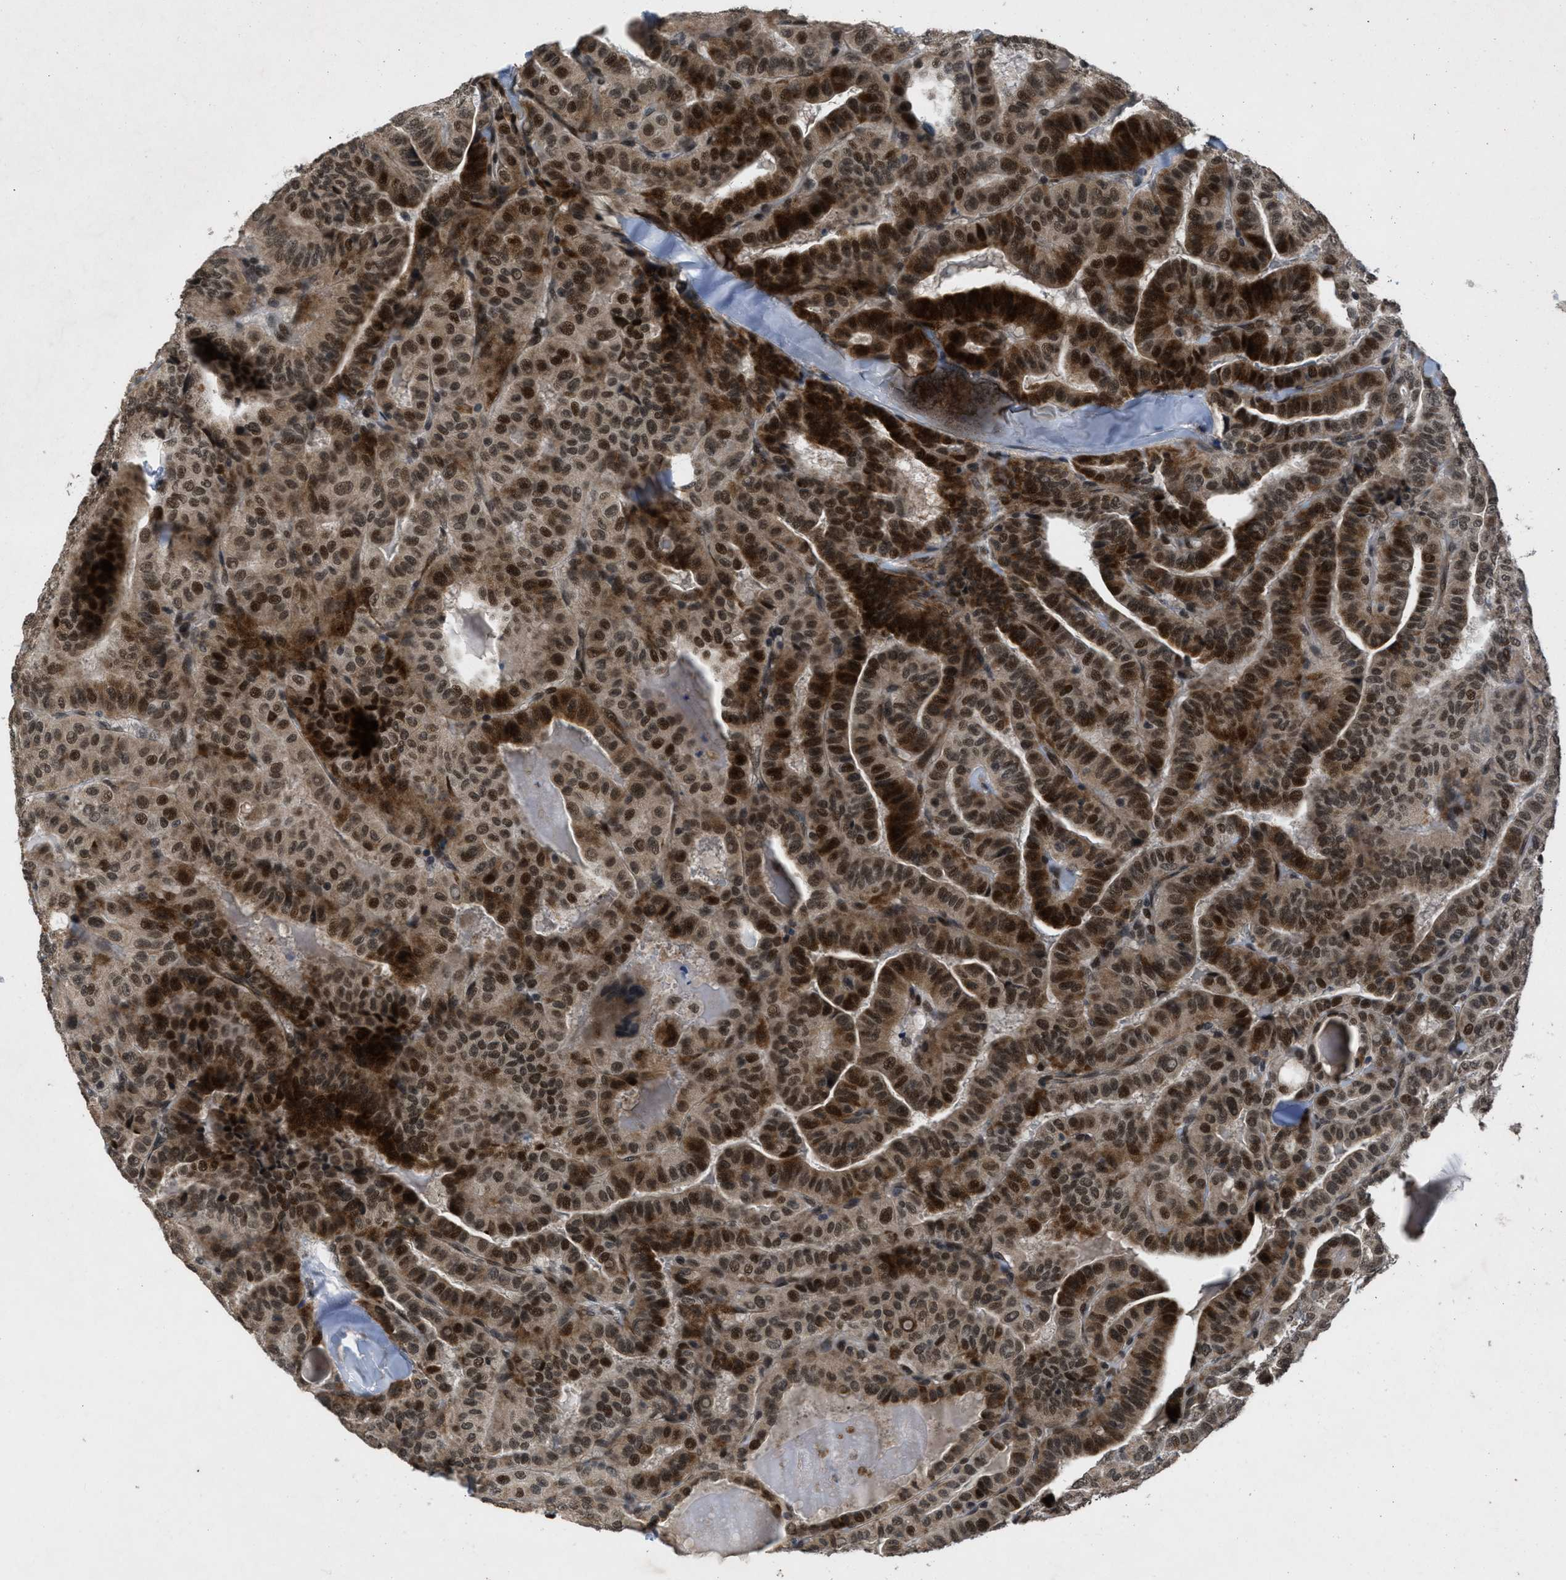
{"staining": {"intensity": "strong", "quantity": ">75%", "location": "cytoplasmic/membranous,nuclear"}, "tissue": "thyroid cancer", "cell_type": "Tumor cells", "image_type": "cancer", "snomed": [{"axis": "morphology", "description": "Papillary adenocarcinoma, NOS"}, {"axis": "topography", "description": "Thyroid gland"}], "caption": "Immunohistochemical staining of thyroid cancer reveals strong cytoplasmic/membranous and nuclear protein staining in about >75% of tumor cells. Immunohistochemistry stains the protein of interest in brown and the nuclei are stained blue.", "gene": "ZNHIT1", "patient": {"sex": "male", "age": 77}}